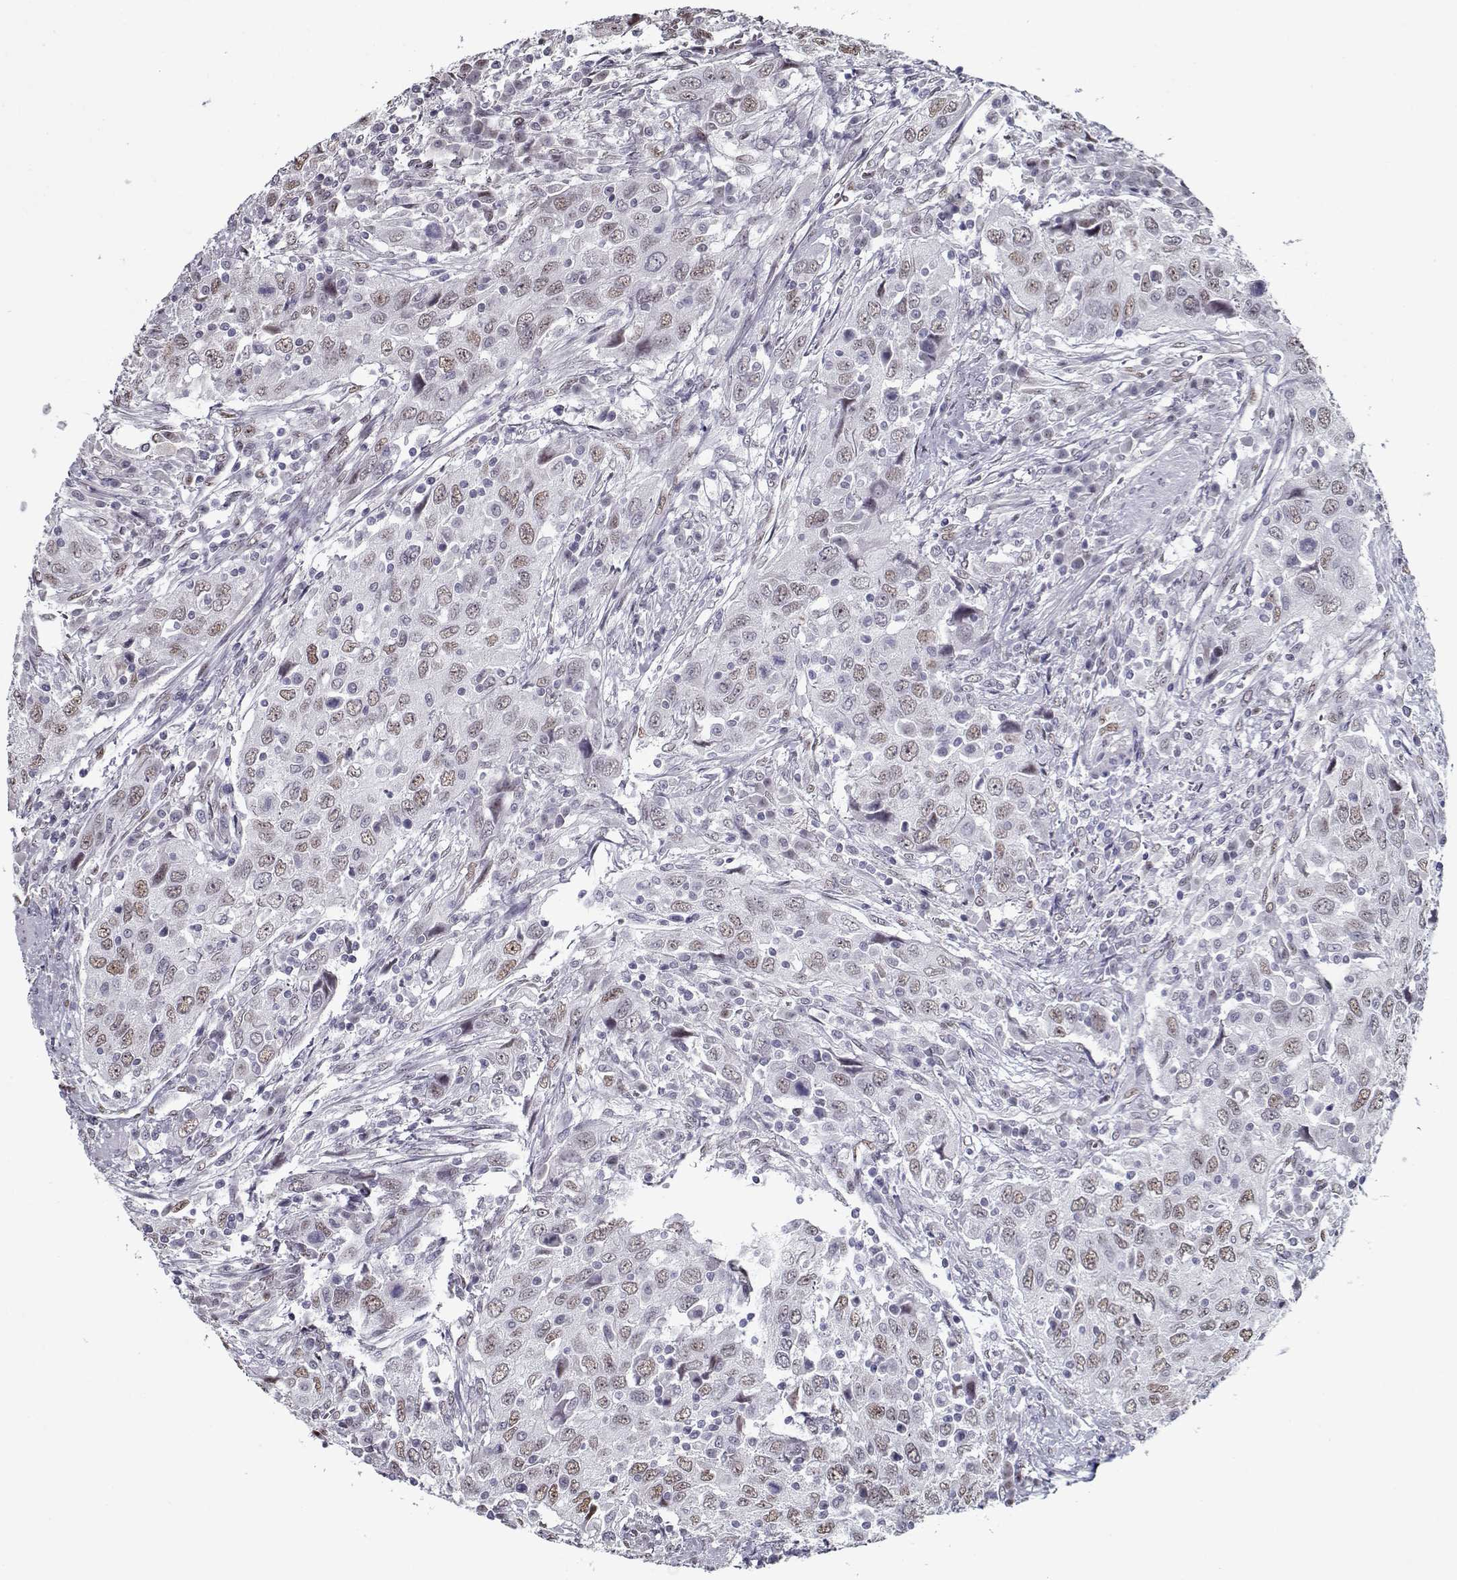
{"staining": {"intensity": "weak", "quantity": "25%-75%", "location": "nuclear"}, "tissue": "urothelial cancer", "cell_type": "Tumor cells", "image_type": "cancer", "snomed": [{"axis": "morphology", "description": "Urothelial carcinoma, High grade"}, {"axis": "topography", "description": "Urinary bladder"}], "caption": "Immunohistochemistry of urothelial carcinoma (high-grade) exhibits low levels of weak nuclear expression in about 25%-75% of tumor cells. The protein is shown in brown color, while the nuclei are stained blue.", "gene": "PRMT8", "patient": {"sex": "male", "age": 76}}